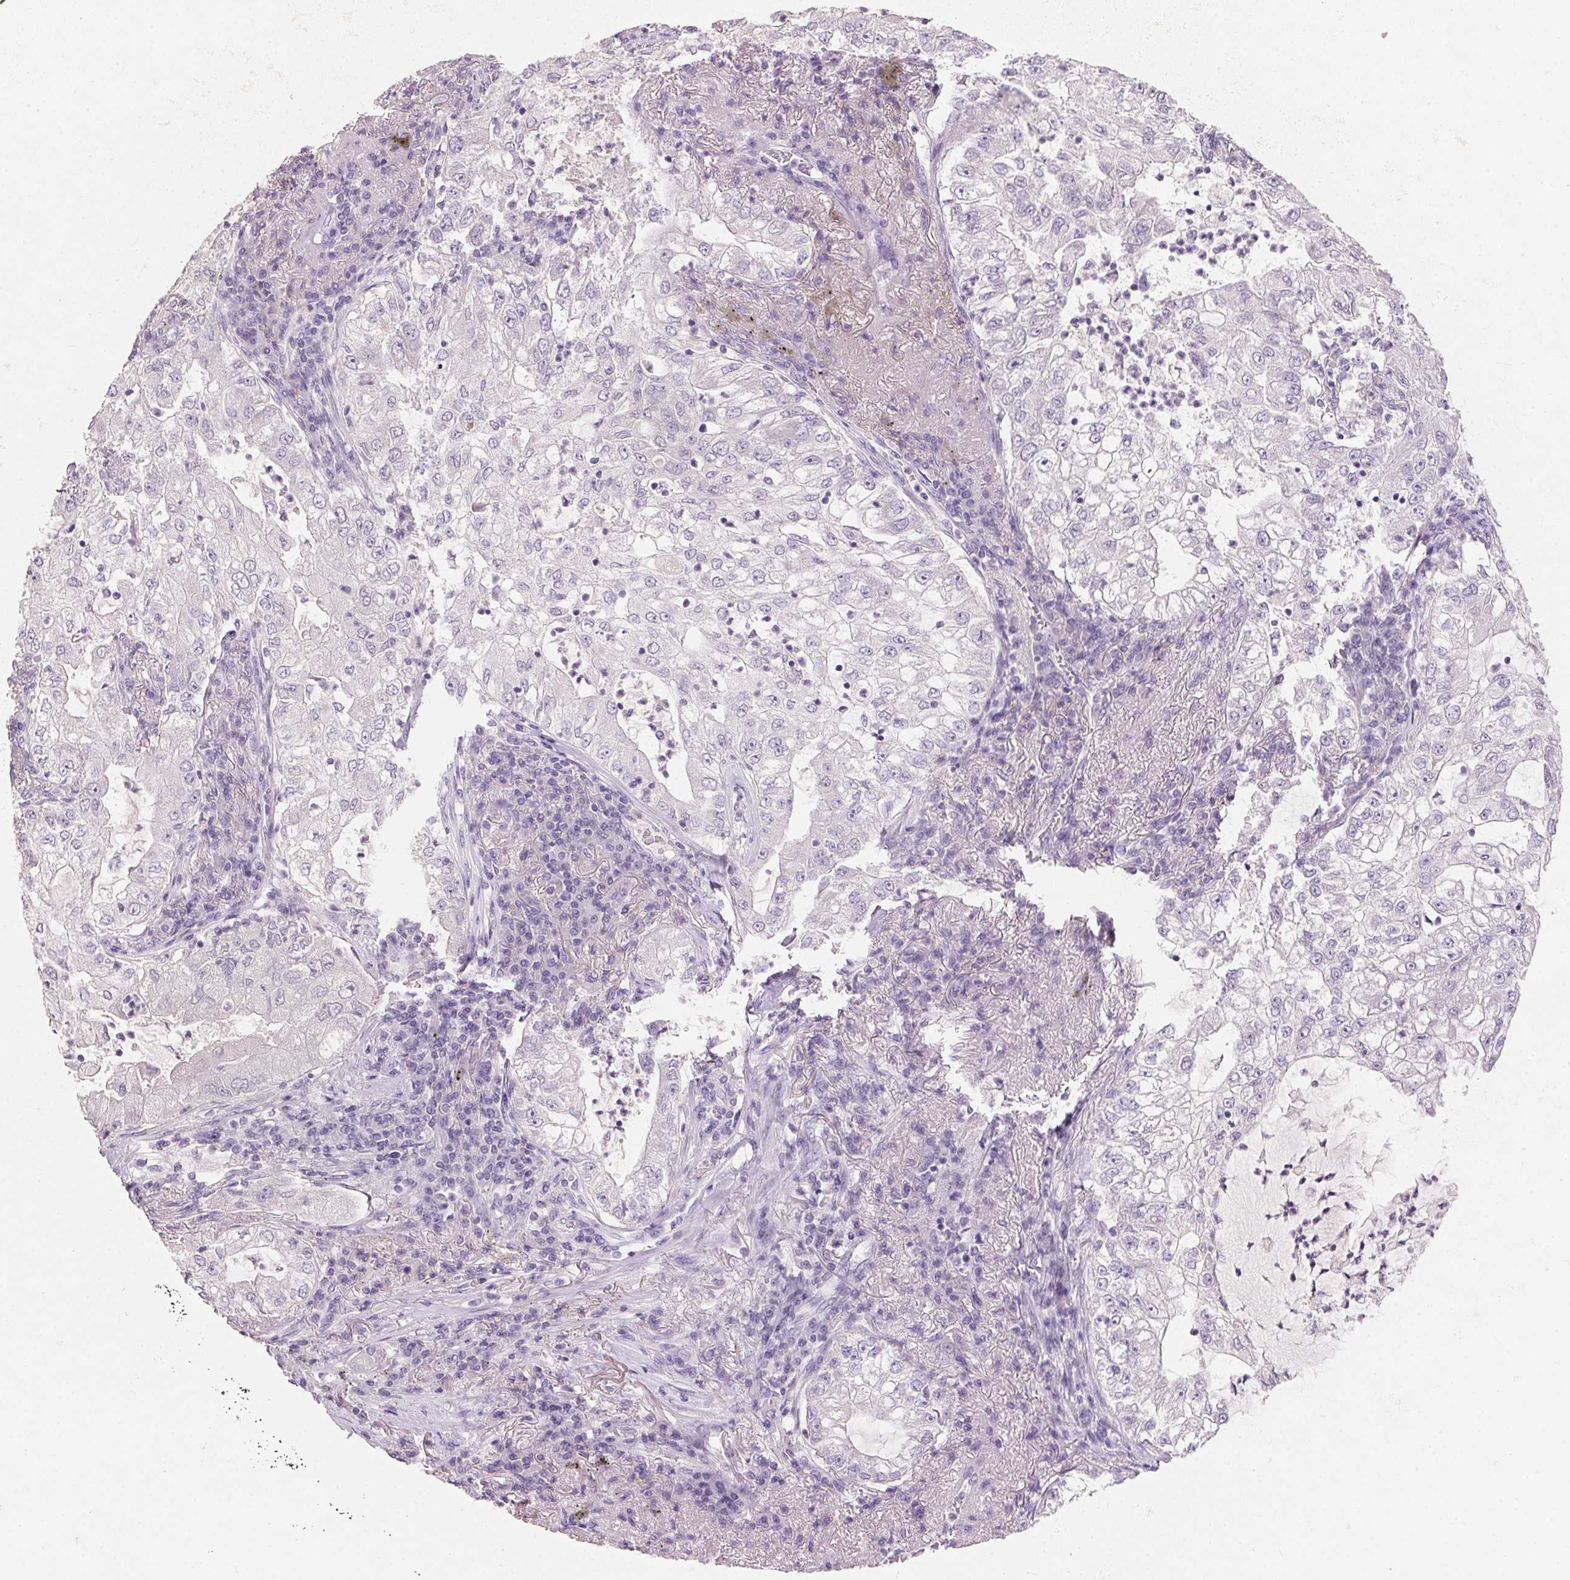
{"staining": {"intensity": "negative", "quantity": "none", "location": "none"}, "tissue": "lung cancer", "cell_type": "Tumor cells", "image_type": "cancer", "snomed": [{"axis": "morphology", "description": "Adenocarcinoma, NOS"}, {"axis": "topography", "description": "Lung"}], "caption": "Tumor cells are negative for protein expression in human lung cancer (adenocarcinoma).", "gene": "HSD17B1", "patient": {"sex": "female", "age": 73}}